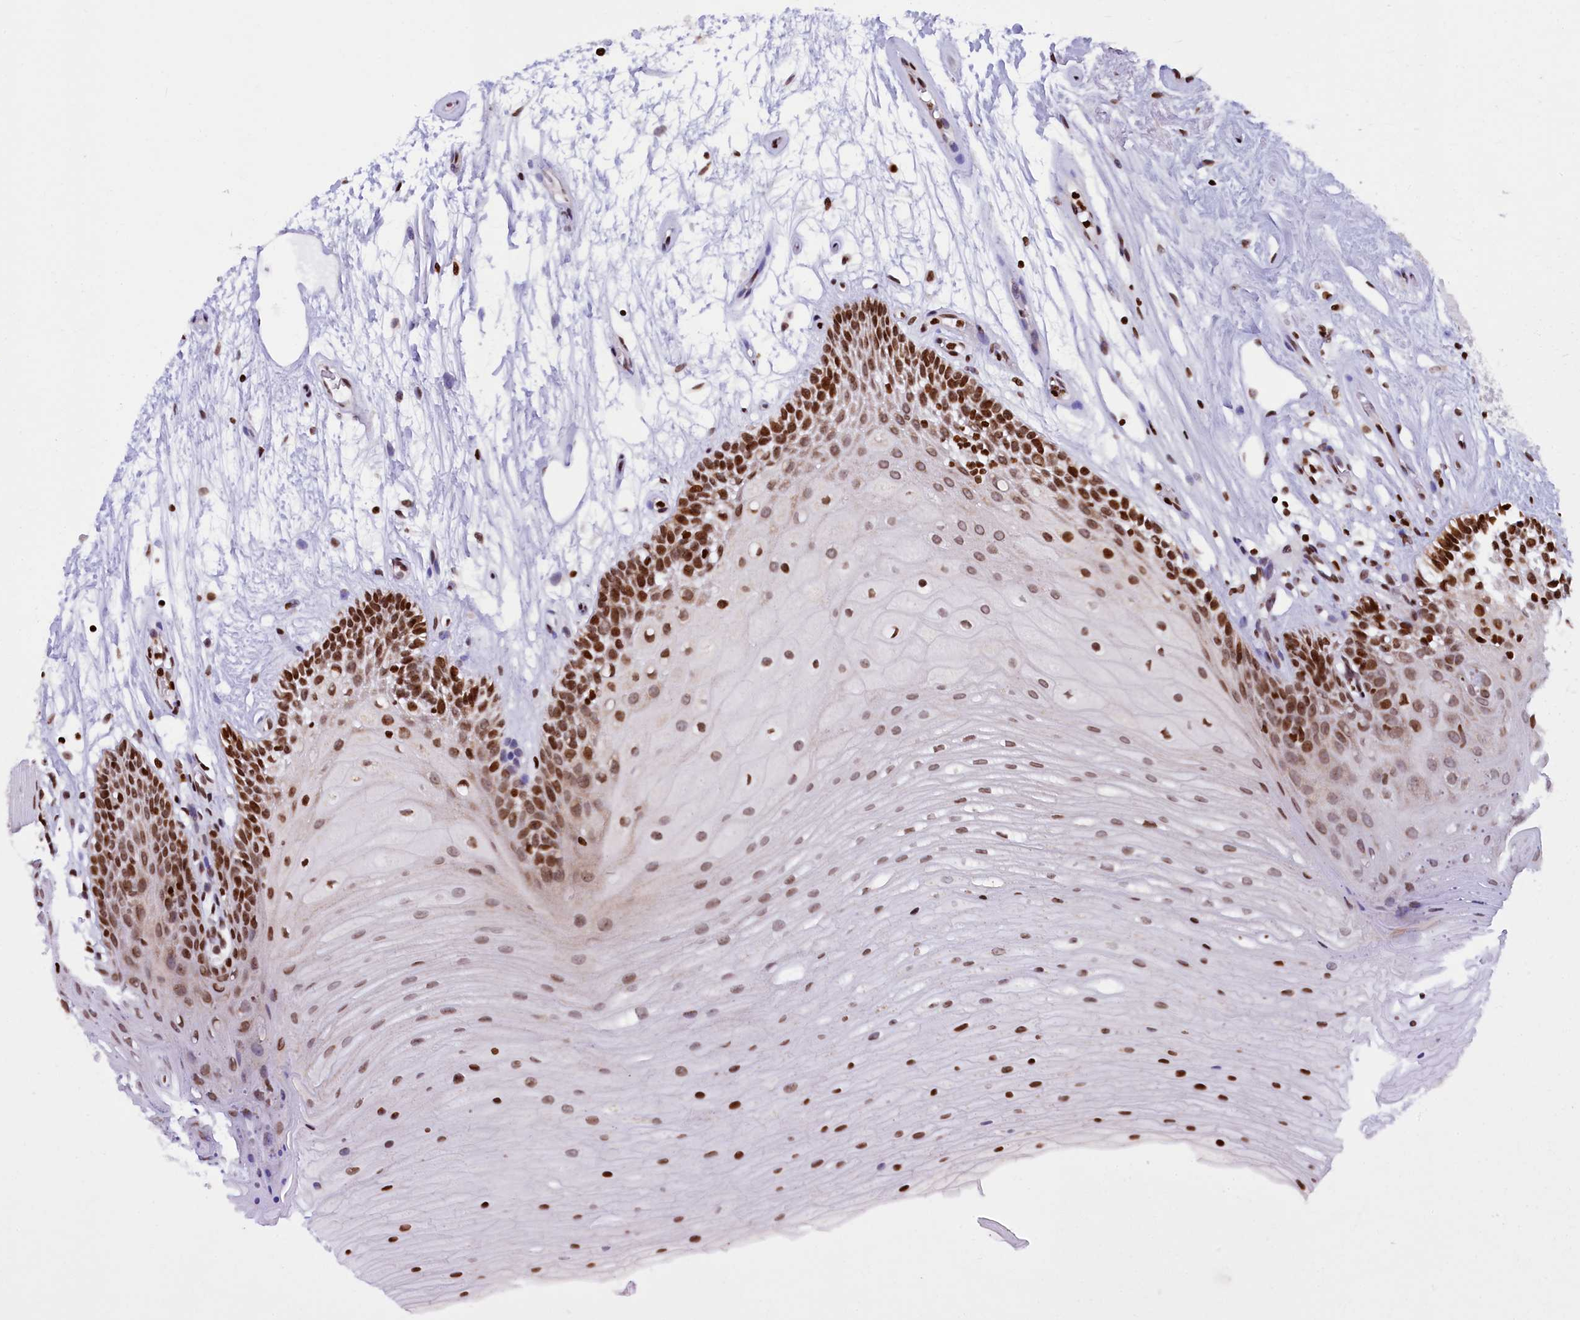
{"staining": {"intensity": "strong", "quantity": "<25%", "location": "nuclear"}, "tissue": "oral mucosa", "cell_type": "Squamous epithelial cells", "image_type": "normal", "snomed": [{"axis": "morphology", "description": "Normal tissue, NOS"}, {"axis": "topography", "description": "Oral tissue"}], "caption": "IHC (DAB (3,3'-diaminobenzidine)) staining of benign oral mucosa reveals strong nuclear protein expression in approximately <25% of squamous epithelial cells. (IHC, brightfield microscopy, high magnification).", "gene": "TIMM29", "patient": {"sex": "female", "age": 80}}